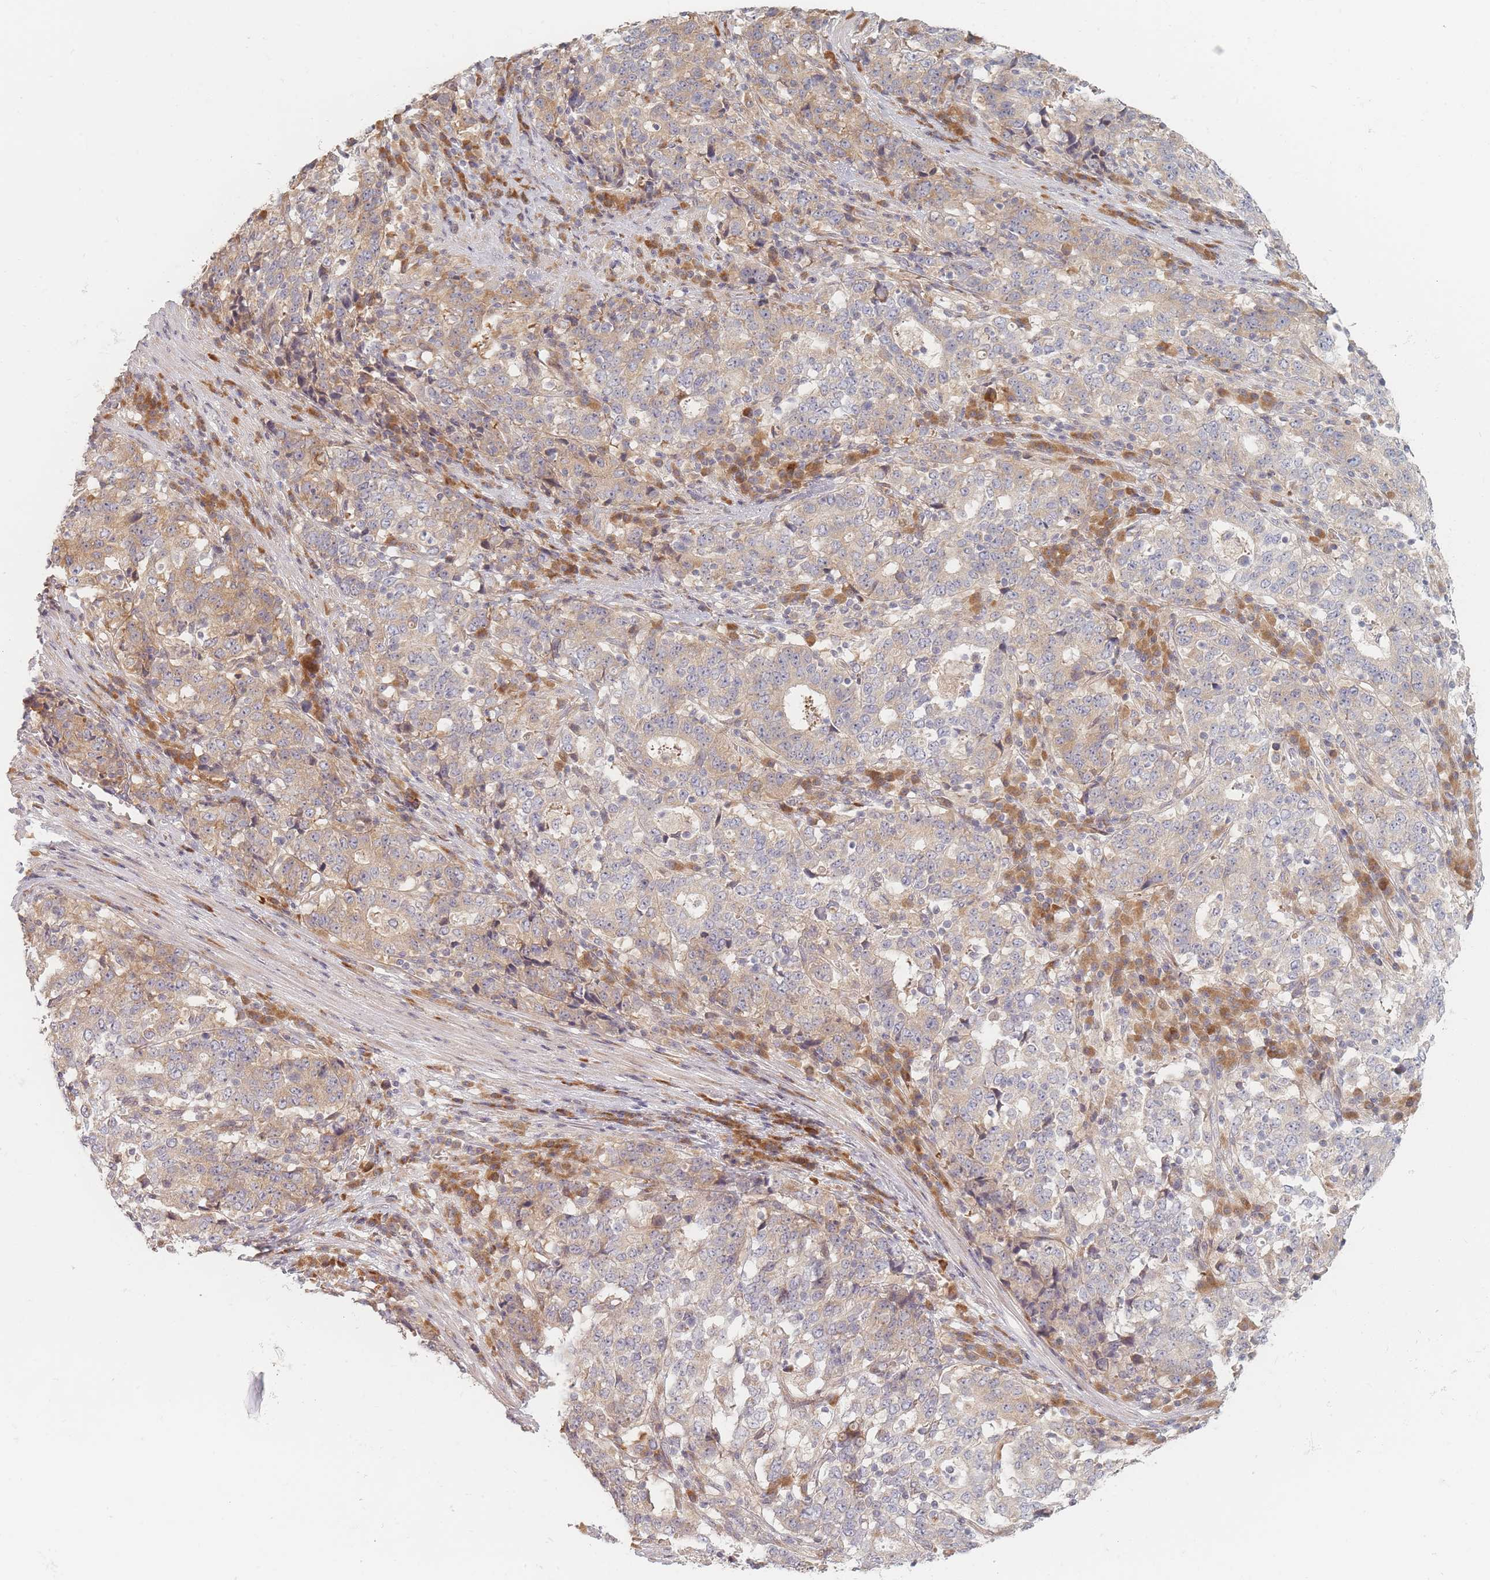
{"staining": {"intensity": "moderate", "quantity": ">75%", "location": "cytoplasmic/membranous"}, "tissue": "stomach cancer", "cell_type": "Tumor cells", "image_type": "cancer", "snomed": [{"axis": "morphology", "description": "Adenocarcinoma, NOS"}, {"axis": "topography", "description": "Stomach"}], "caption": "Immunohistochemistry (IHC) of human stomach adenocarcinoma reveals medium levels of moderate cytoplasmic/membranous positivity in about >75% of tumor cells. The staining was performed using DAB to visualize the protein expression in brown, while the nuclei were stained in blue with hematoxylin (Magnification: 20x).", "gene": "ZKSCAN7", "patient": {"sex": "male", "age": 59}}